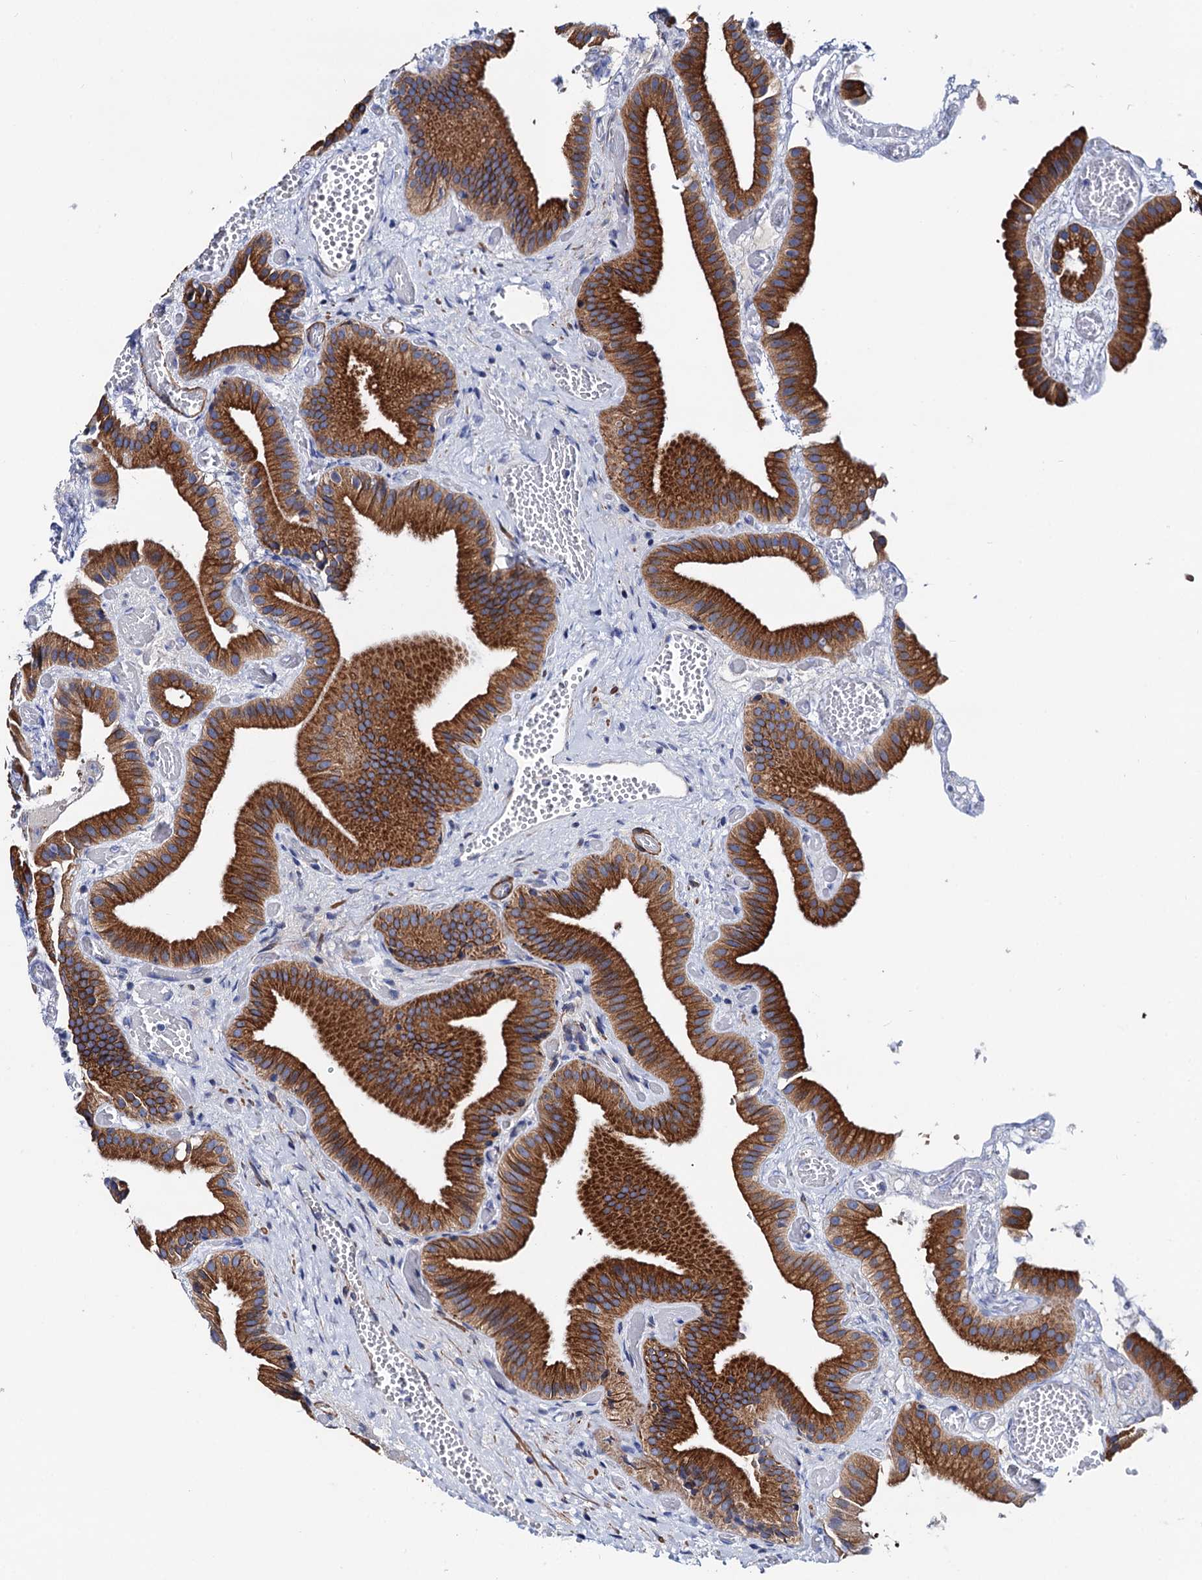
{"staining": {"intensity": "strong", "quantity": ">75%", "location": "cytoplasmic/membranous"}, "tissue": "gallbladder", "cell_type": "Glandular cells", "image_type": "normal", "snomed": [{"axis": "morphology", "description": "Normal tissue, NOS"}, {"axis": "topography", "description": "Gallbladder"}], "caption": "Gallbladder stained with immunohistochemistry (IHC) exhibits strong cytoplasmic/membranous expression in approximately >75% of glandular cells. Using DAB (brown) and hematoxylin (blue) stains, captured at high magnification using brightfield microscopy.", "gene": "ZDHHC18", "patient": {"sex": "female", "age": 64}}